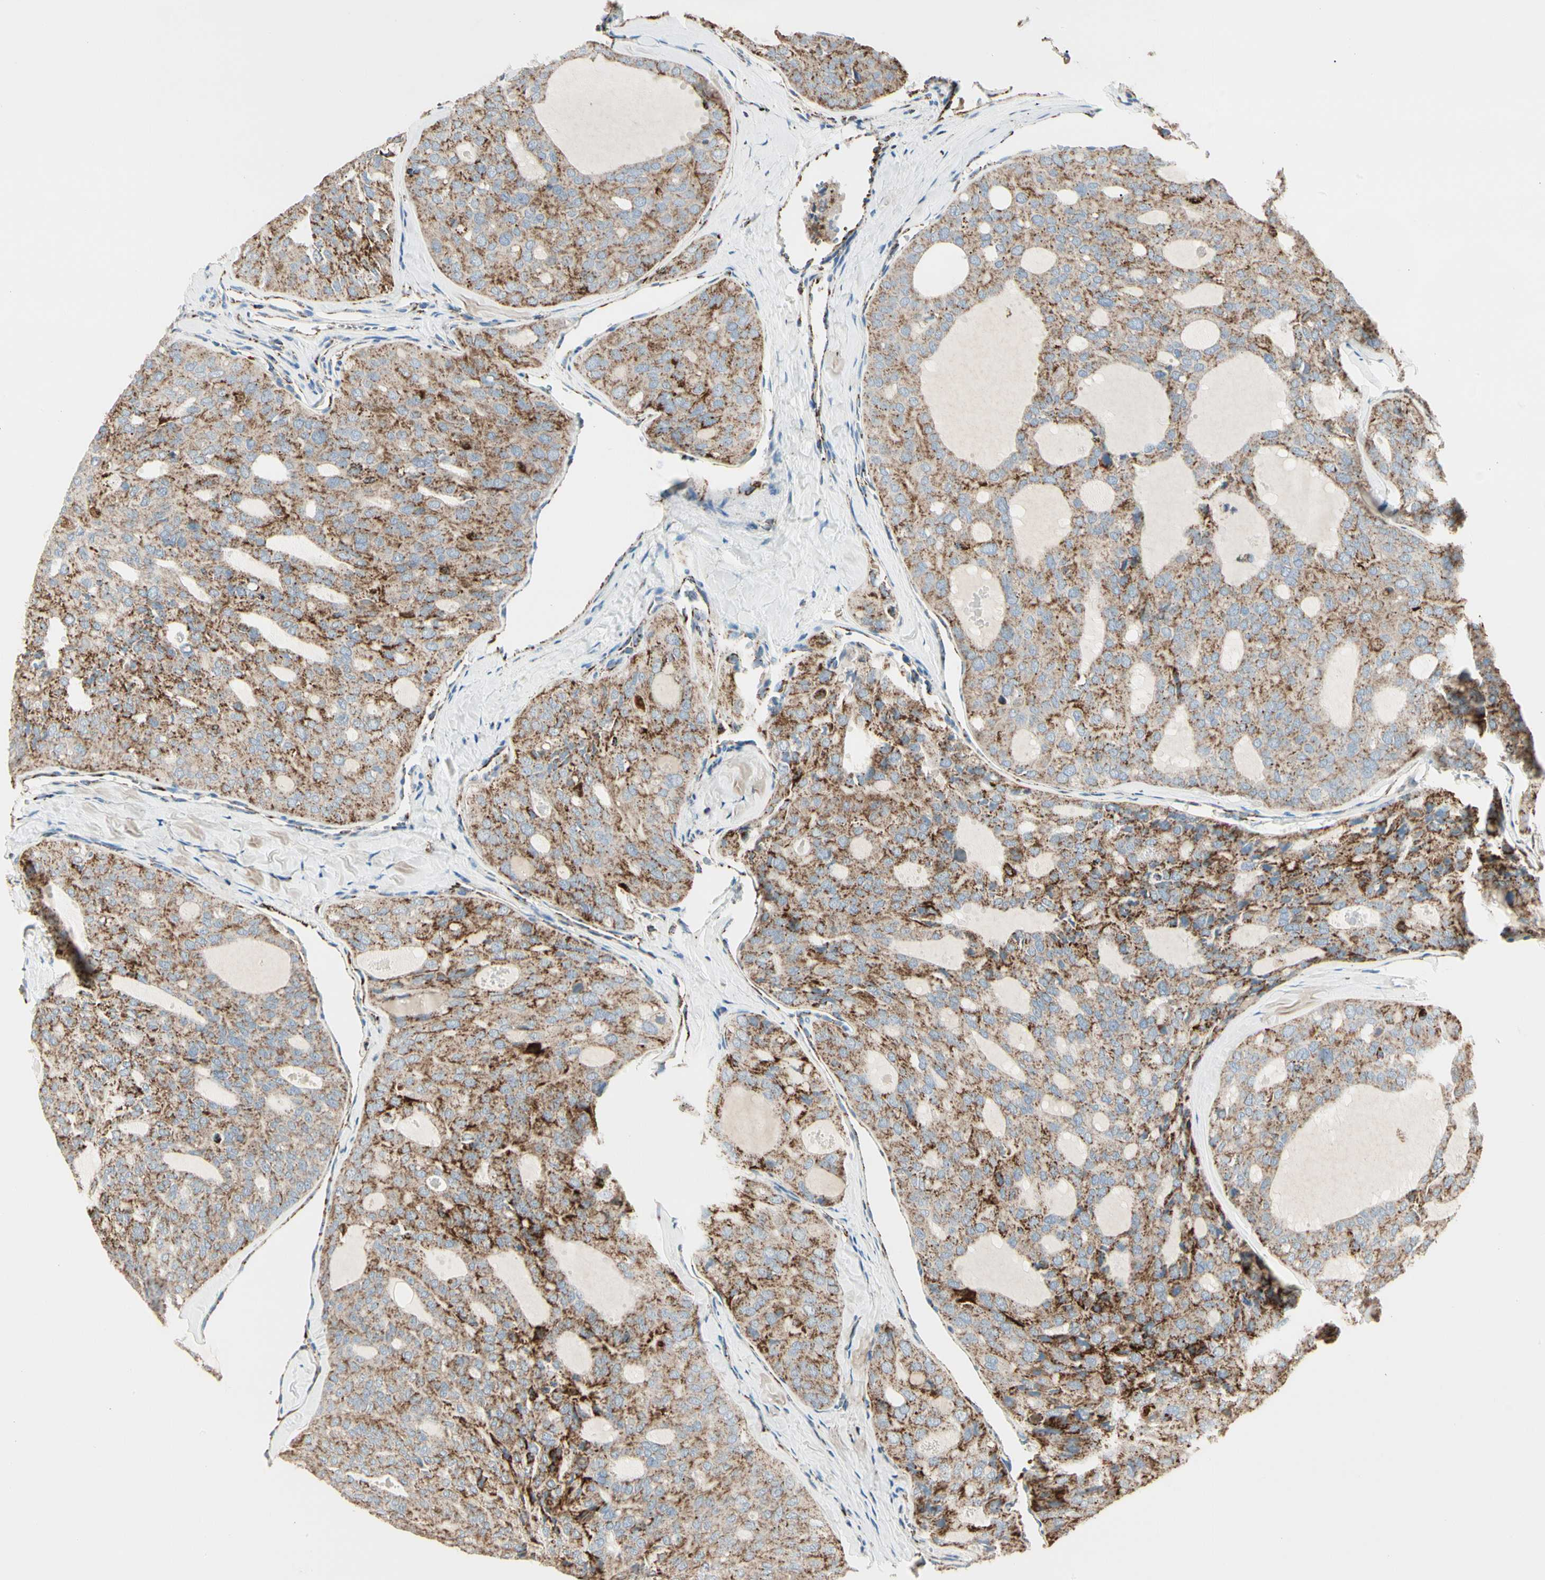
{"staining": {"intensity": "moderate", "quantity": ">75%", "location": "cytoplasmic/membranous"}, "tissue": "thyroid cancer", "cell_type": "Tumor cells", "image_type": "cancer", "snomed": [{"axis": "morphology", "description": "Follicular adenoma carcinoma, NOS"}, {"axis": "topography", "description": "Thyroid gland"}], "caption": "Immunohistochemical staining of human thyroid follicular adenoma carcinoma displays moderate cytoplasmic/membranous protein expression in approximately >75% of tumor cells. (DAB (3,3'-diaminobenzidine) IHC, brown staining for protein, blue staining for nuclei).", "gene": "ME2", "patient": {"sex": "male", "age": 75}}